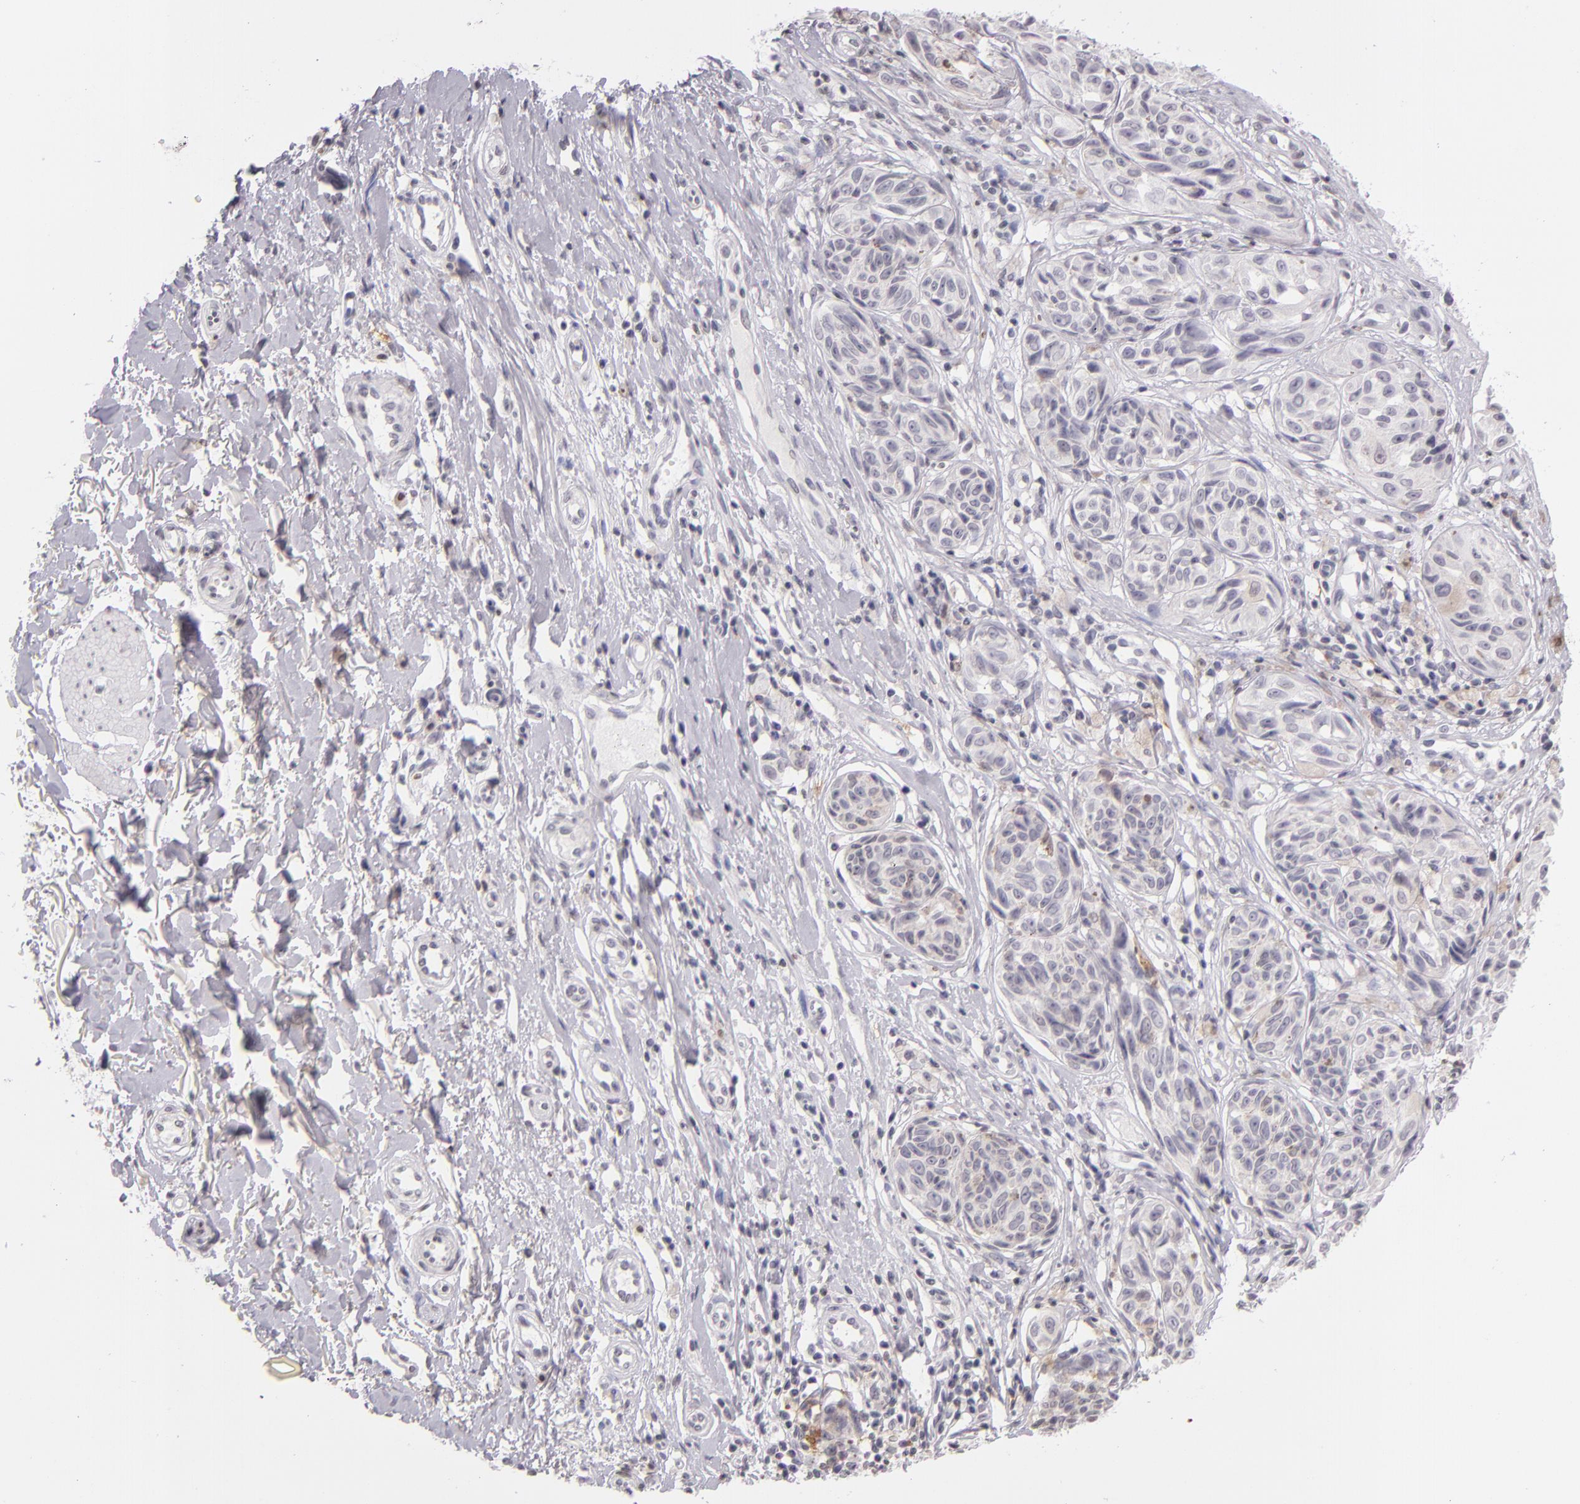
{"staining": {"intensity": "weak", "quantity": "25%-75%", "location": "cytoplasmic/membranous"}, "tissue": "melanoma", "cell_type": "Tumor cells", "image_type": "cancer", "snomed": [{"axis": "morphology", "description": "Malignant melanoma, NOS"}, {"axis": "topography", "description": "Skin"}], "caption": "A brown stain highlights weak cytoplasmic/membranous positivity of a protein in human malignant melanoma tumor cells. (DAB (3,3'-diaminobenzidine) IHC with brightfield microscopy, high magnification).", "gene": "CD40", "patient": {"sex": "male", "age": 67}}